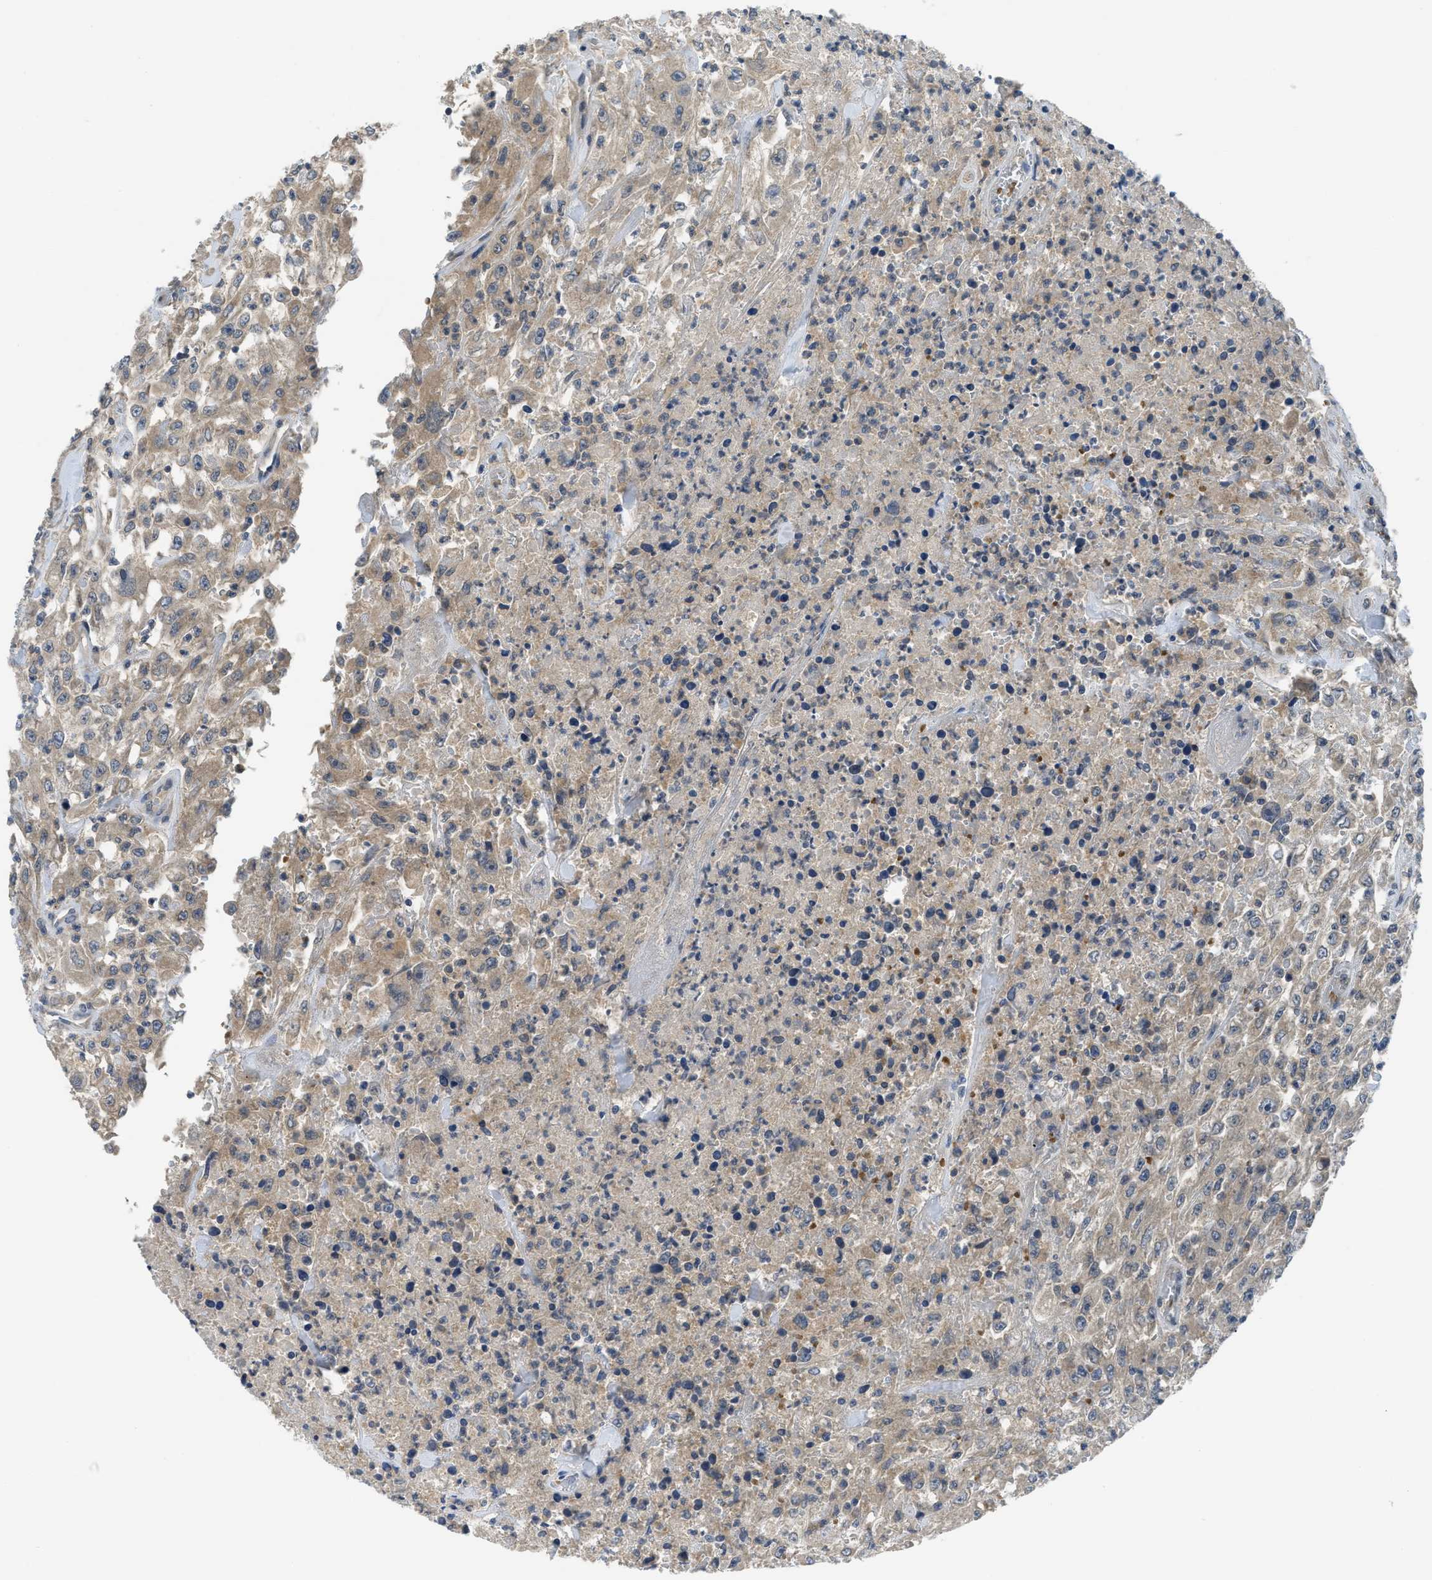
{"staining": {"intensity": "moderate", "quantity": ">75%", "location": "cytoplasmic/membranous"}, "tissue": "urothelial cancer", "cell_type": "Tumor cells", "image_type": "cancer", "snomed": [{"axis": "morphology", "description": "Urothelial carcinoma, High grade"}, {"axis": "topography", "description": "Urinary bladder"}], "caption": "An immunohistochemistry image of tumor tissue is shown. Protein staining in brown shows moderate cytoplasmic/membranous positivity in high-grade urothelial carcinoma within tumor cells.", "gene": "PDE7A", "patient": {"sex": "male", "age": 46}}